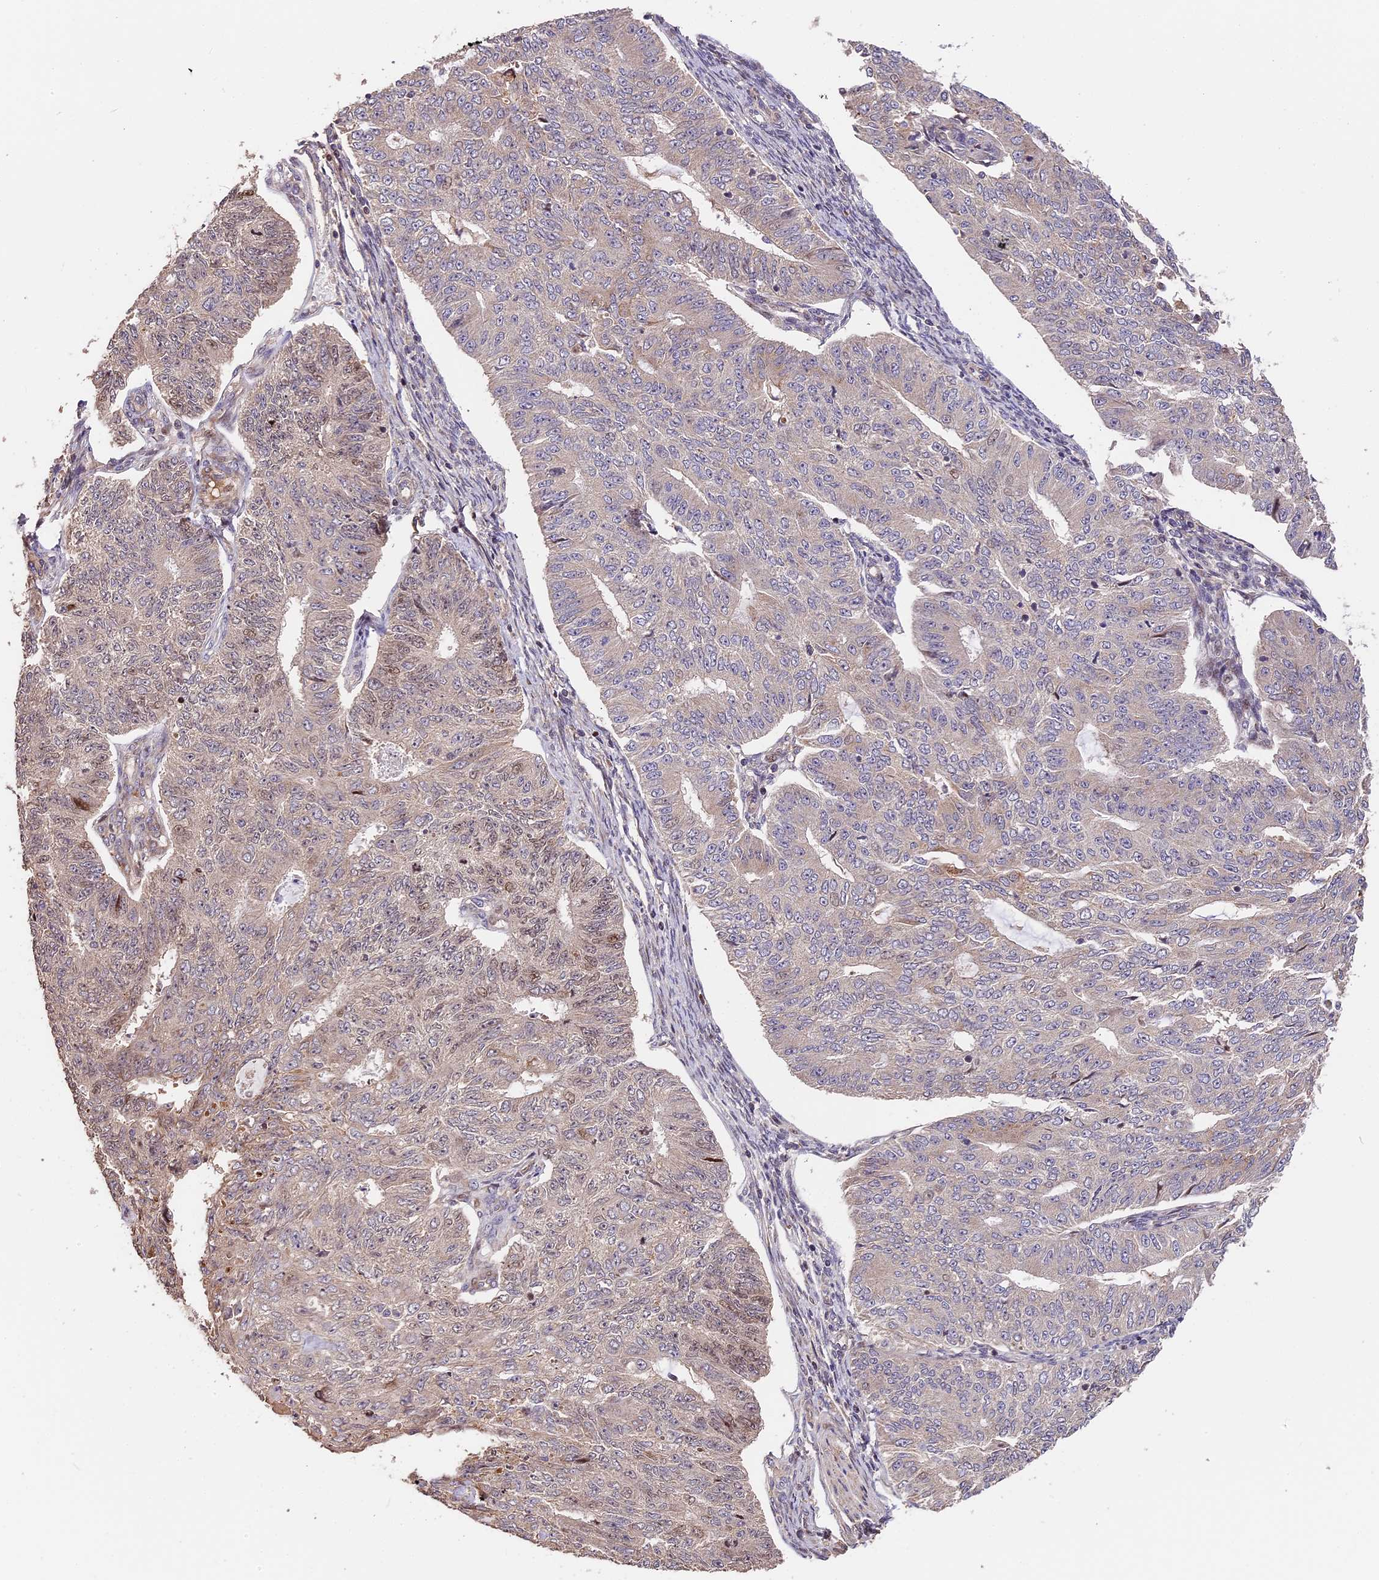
{"staining": {"intensity": "weak", "quantity": "<25%", "location": "nuclear"}, "tissue": "endometrial cancer", "cell_type": "Tumor cells", "image_type": "cancer", "snomed": [{"axis": "morphology", "description": "Adenocarcinoma, NOS"}, {"axis": "topography", "description": "Endometrium"}], "caption": "Histopathology image shows no significant protein positivity in tumor cells of adenocarcinoma (endometrial). (Immunohistochemistry, brightfield microscopy, high magnification).", "gene": "ARHGAP17", "patient": {"sex": "female", "age": 32}}